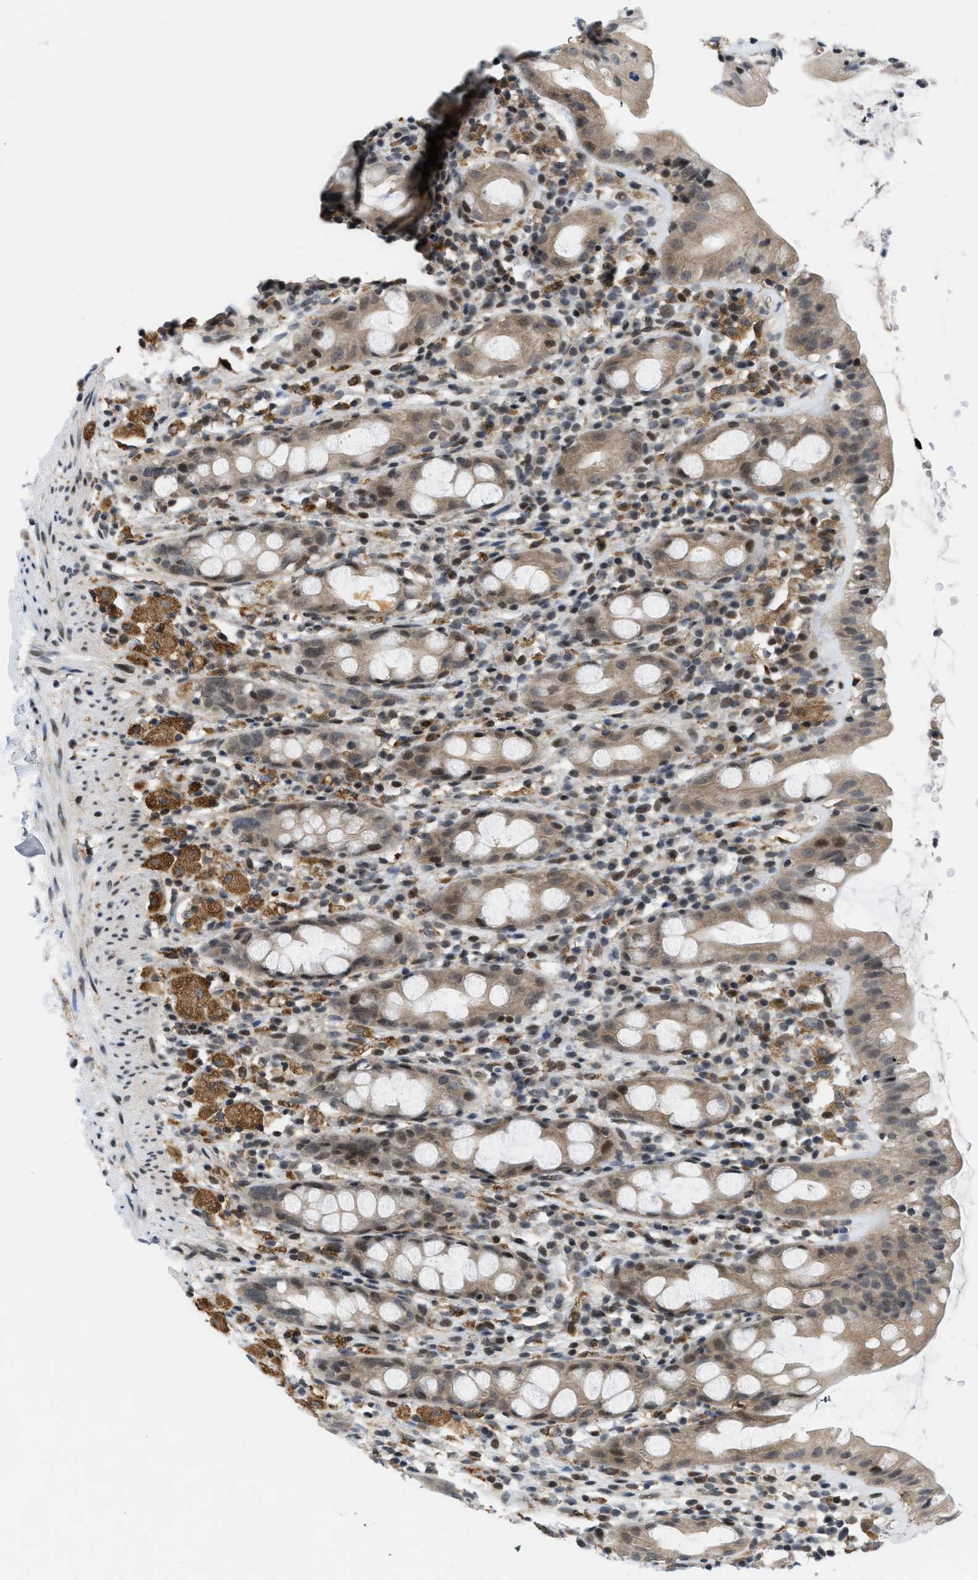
{"staining": {"intensity": "moderate", "quantity": "25%-75%", "location": "nuclear"}, "tissue": "rectum", "cell_type": "Glandular cells", "image_type": "normal", "snomed": [{"axis": "morphology", "description": "Normal tissue, NOS"}, {"axis": "topography", "description": "Rectum"}], "caption": "High-power microscopy captured an IHC photomicrograph of benign rectum, revealing moderate nuclear expression in about 25%-75% of glandular cells. Using DAB (3,3'-diaminobenzidine) (brown) and hematoxylin (blue) stains, captured at high magnification using brightfield microscopy.", "gene": "ING1", "patient": {"sex": "male", "age": 44}}